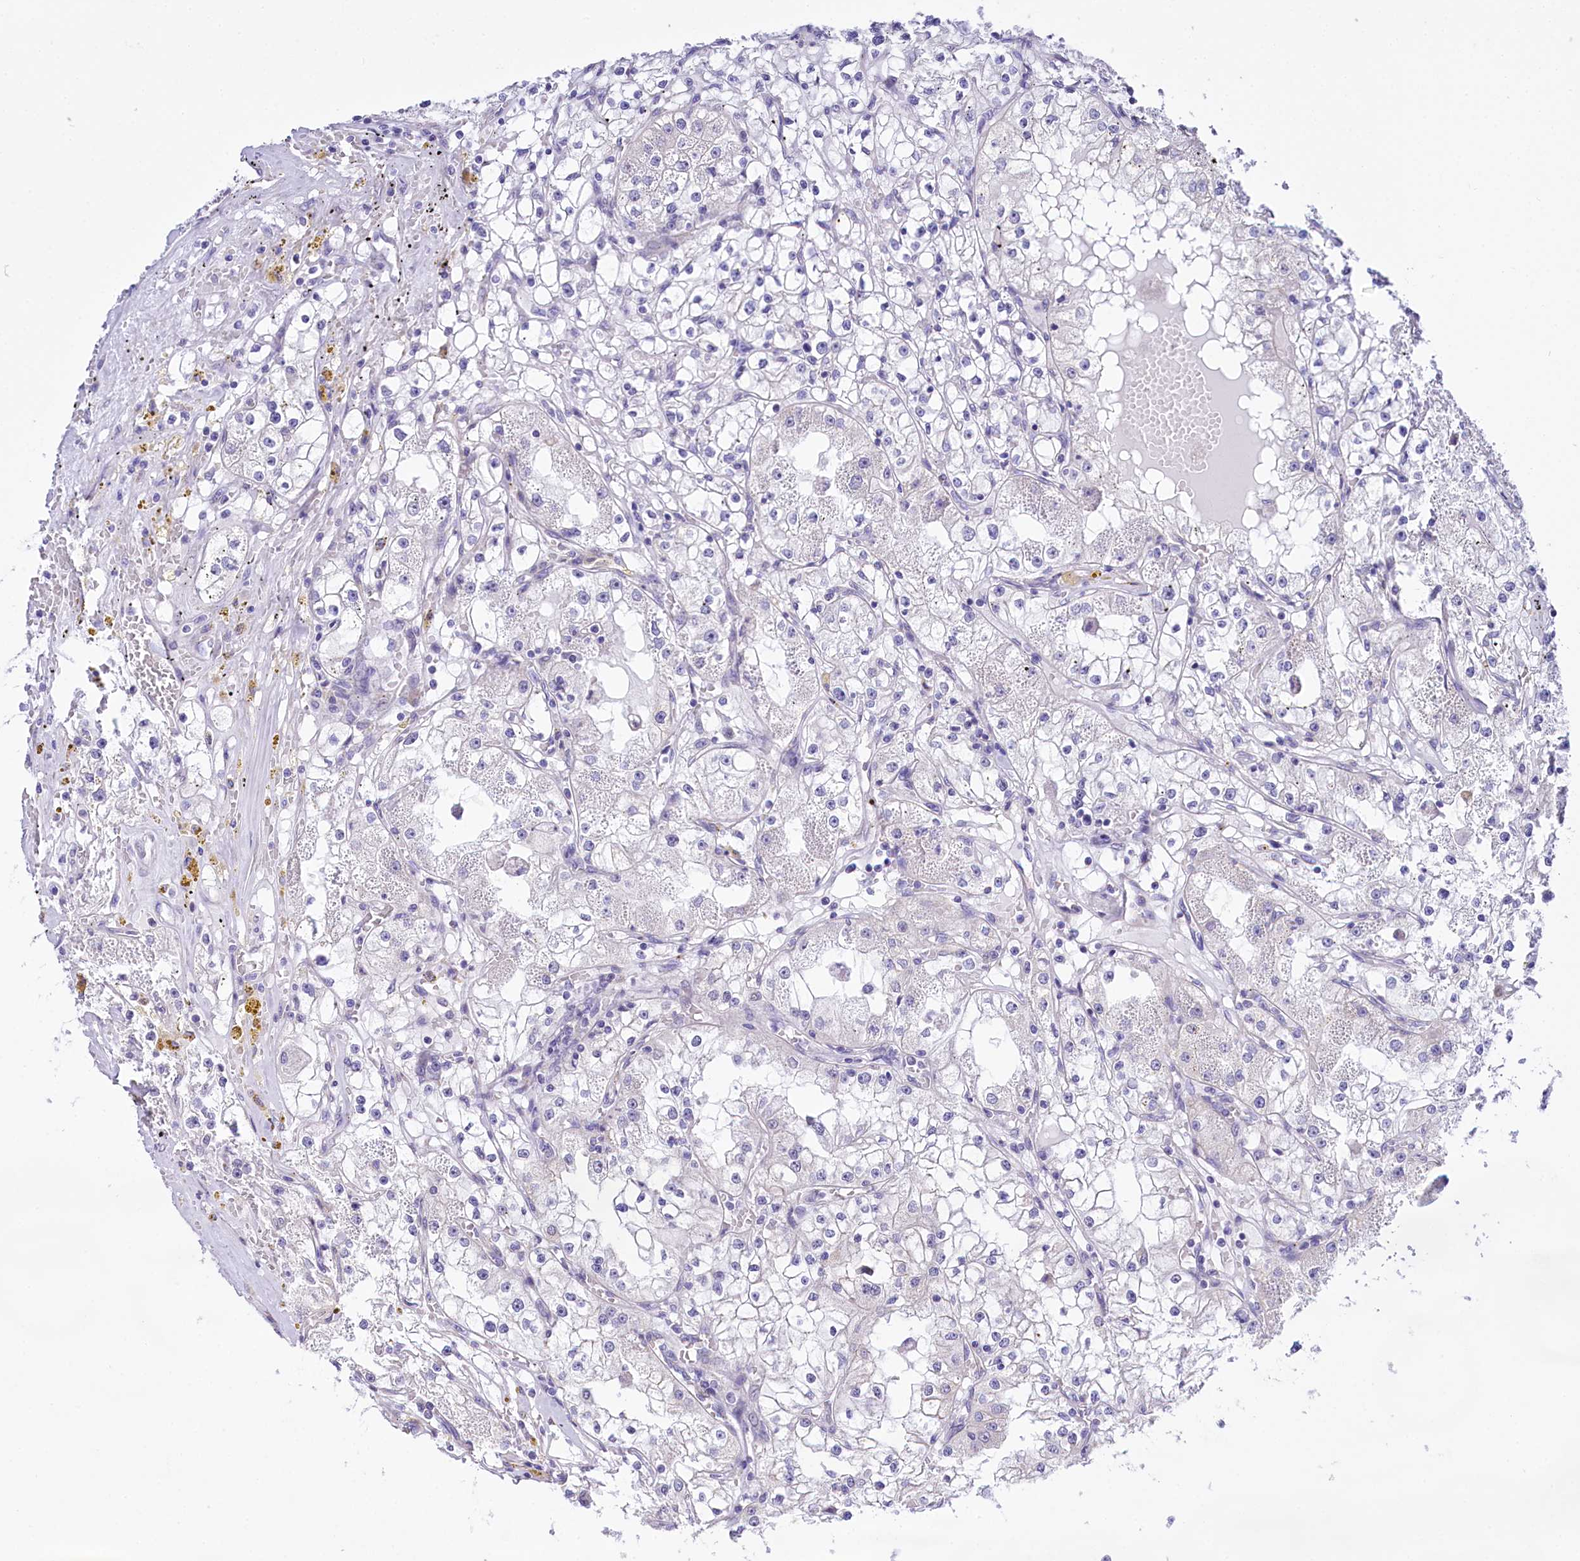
{"staining": {"intensity": "negative", "quantity": "none", "location": "none"}, "tissue": "renal cancer", "cell_type": "Tumor cells", "image_type": "cancer", "snomed": [{"axis": "morphology", "description": "Adenocarcinoma, NOS"}, {"axis": "topography", "description": "Kidney"}], "caption": "Tumor cells are negative for protein expression in human renal cancer (adenocarcinoma). (Stains: DAB immunohistochemistry (IHC) with hematoxylin counter stain, Microscopy: brightfield microscopy at high magnification).", "gene": "SPATS2", "patient": {"sex": "male", "age": 56}}